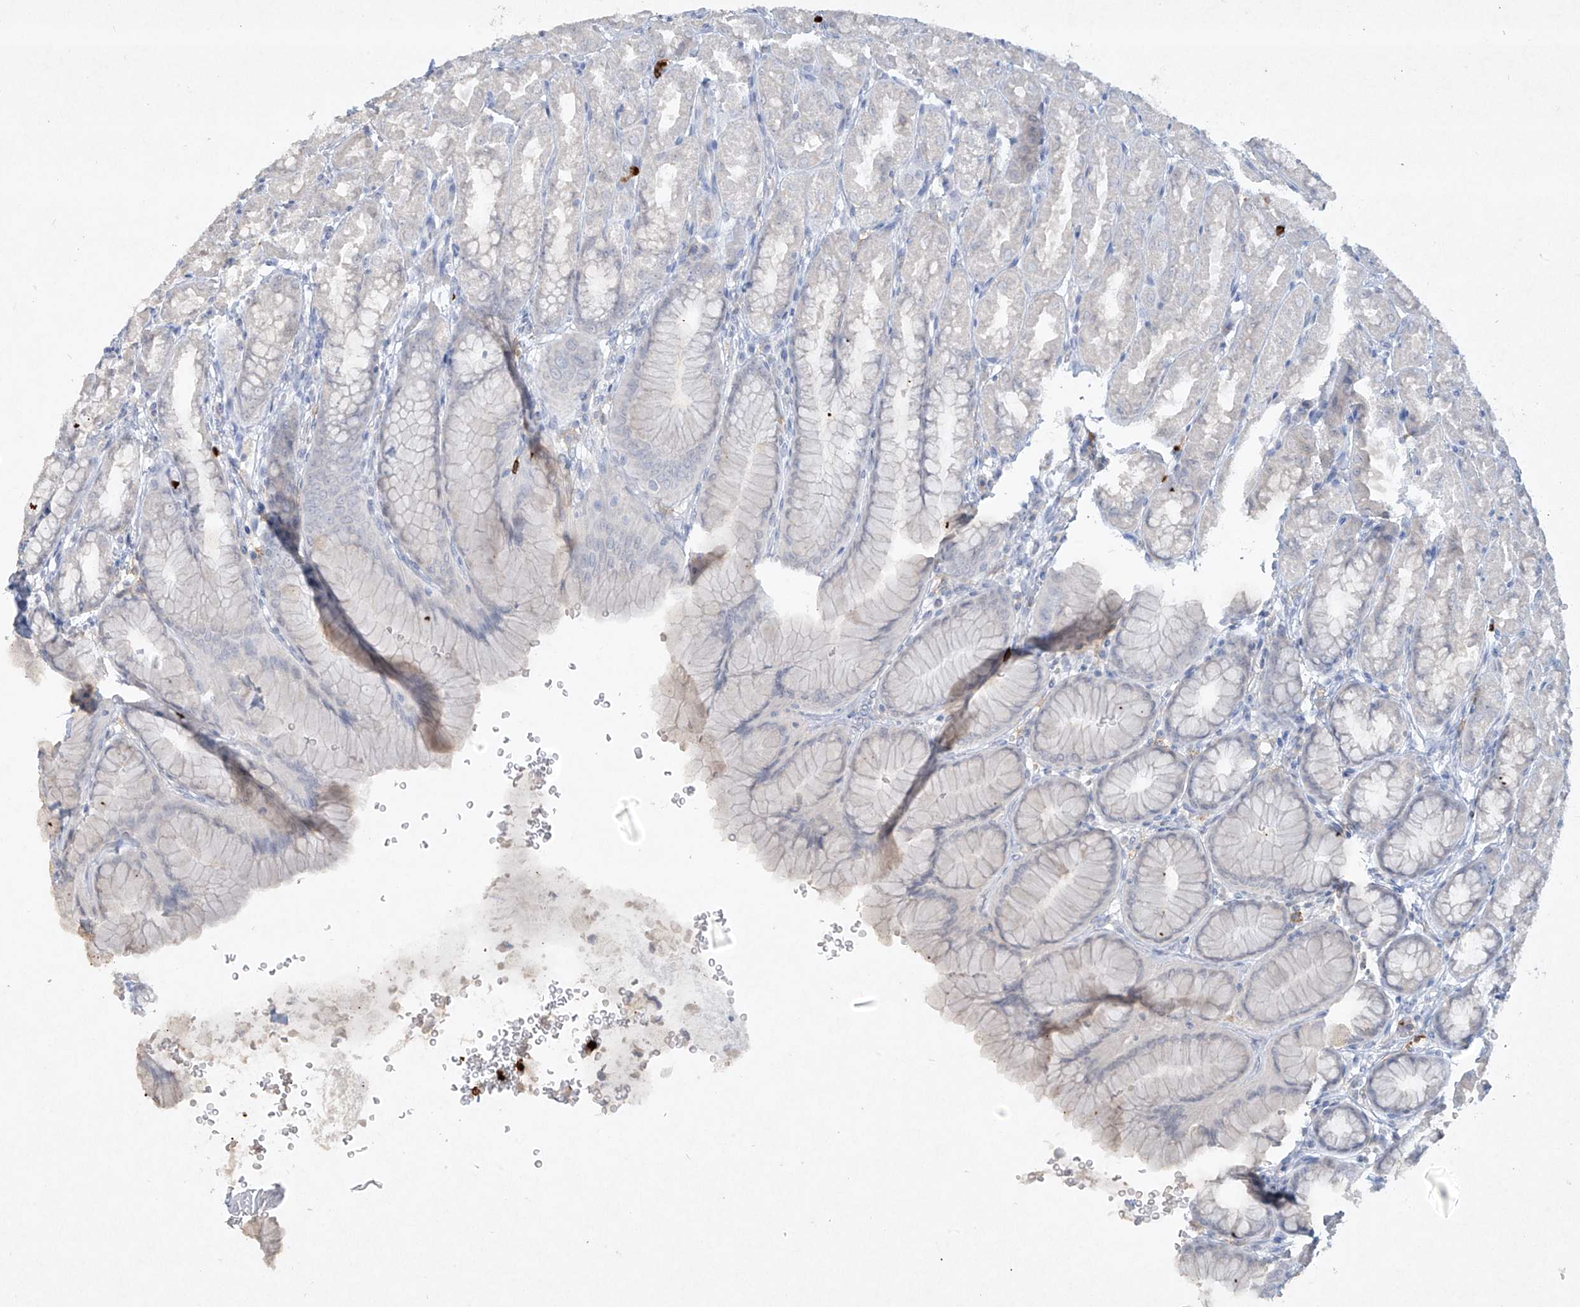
{"staining": {"intensity": "negative", "quantity": "none", "location": "none"}, "tissue": "stomach", "cell_type": "Glandular cells", "image_type": "normal", "snomed": [{"axis": "morphology", "description": "Normal tissue, NOS"}, {"axis": "topography", "description": "Stomach"}], "caption": "This is a micrograph of immunohistochemistry staining of unremarkable stomach, which shows no staining in glandular cells. (DAB (3,3'-diaminobenzidine) immunohistochemistry with hematoxylin counter stain).", "gene": "FCGR3A", "patient": {"sex": "male", "age": 42}}